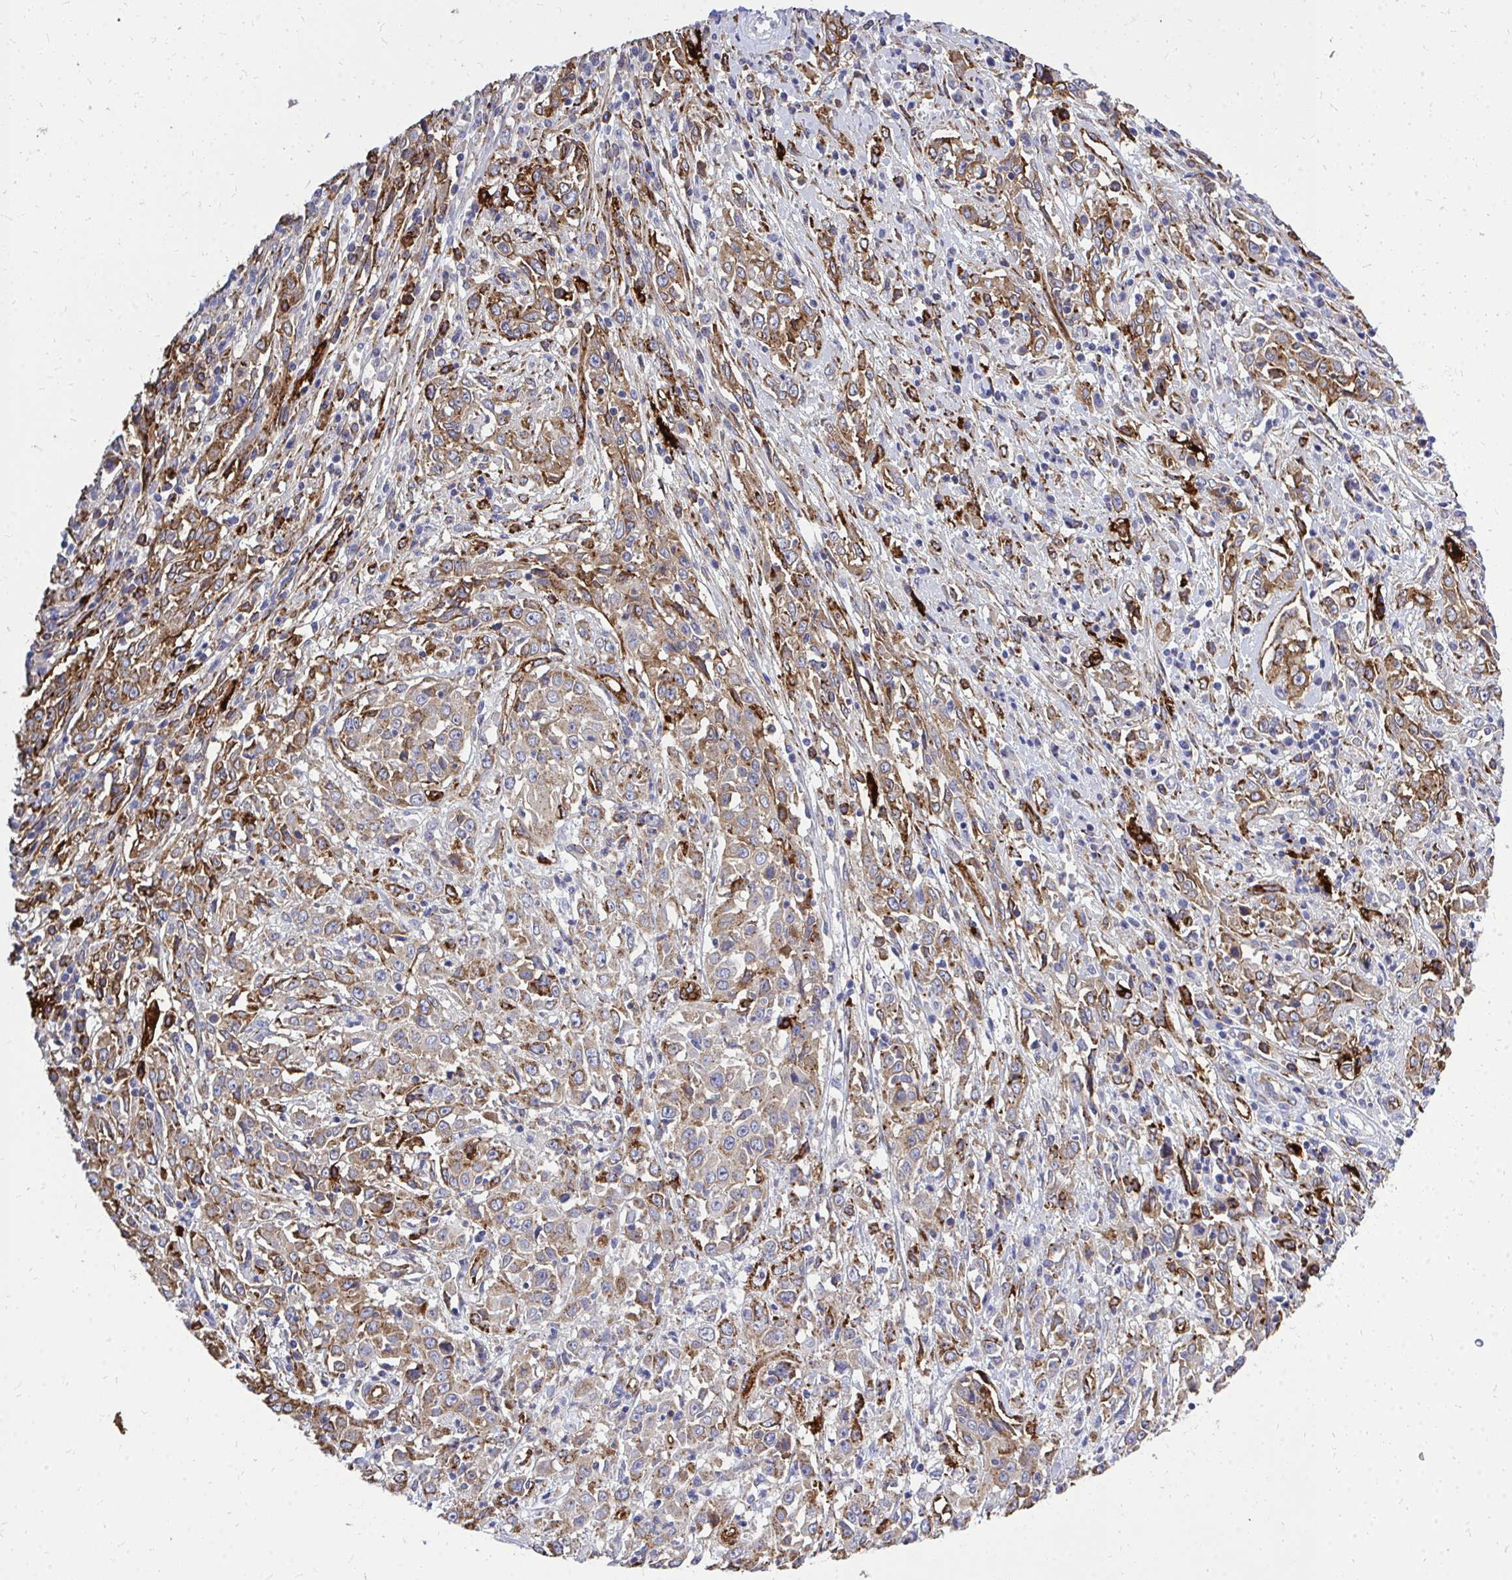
{"staining": {"intensity": "moderate", "quantity": "25%-75%", "location": "cytoplasmic/membranous"}, "tissue": "cervical cancer", "cell_type": "Tumor cells", "image_type": "cancer", "snomed": [{"axis": "morphology", "description": "Adenocarcinoma, NOS"}, {"axis": "topography", "description": "Cervix"}], "caption": "High-magnification brightfield microscopy of cervical cancer stained with DAB (3,3'-diaminobenzidine) (brown) and counterstained with hematoxylin (blue). tumor cells exhibit moderate cytoplasmic/membranous positivity is present in approximately25%-75% of cells.", "gene": "MARCKSL1", "patient": {"sex": "female", "age": 40}}